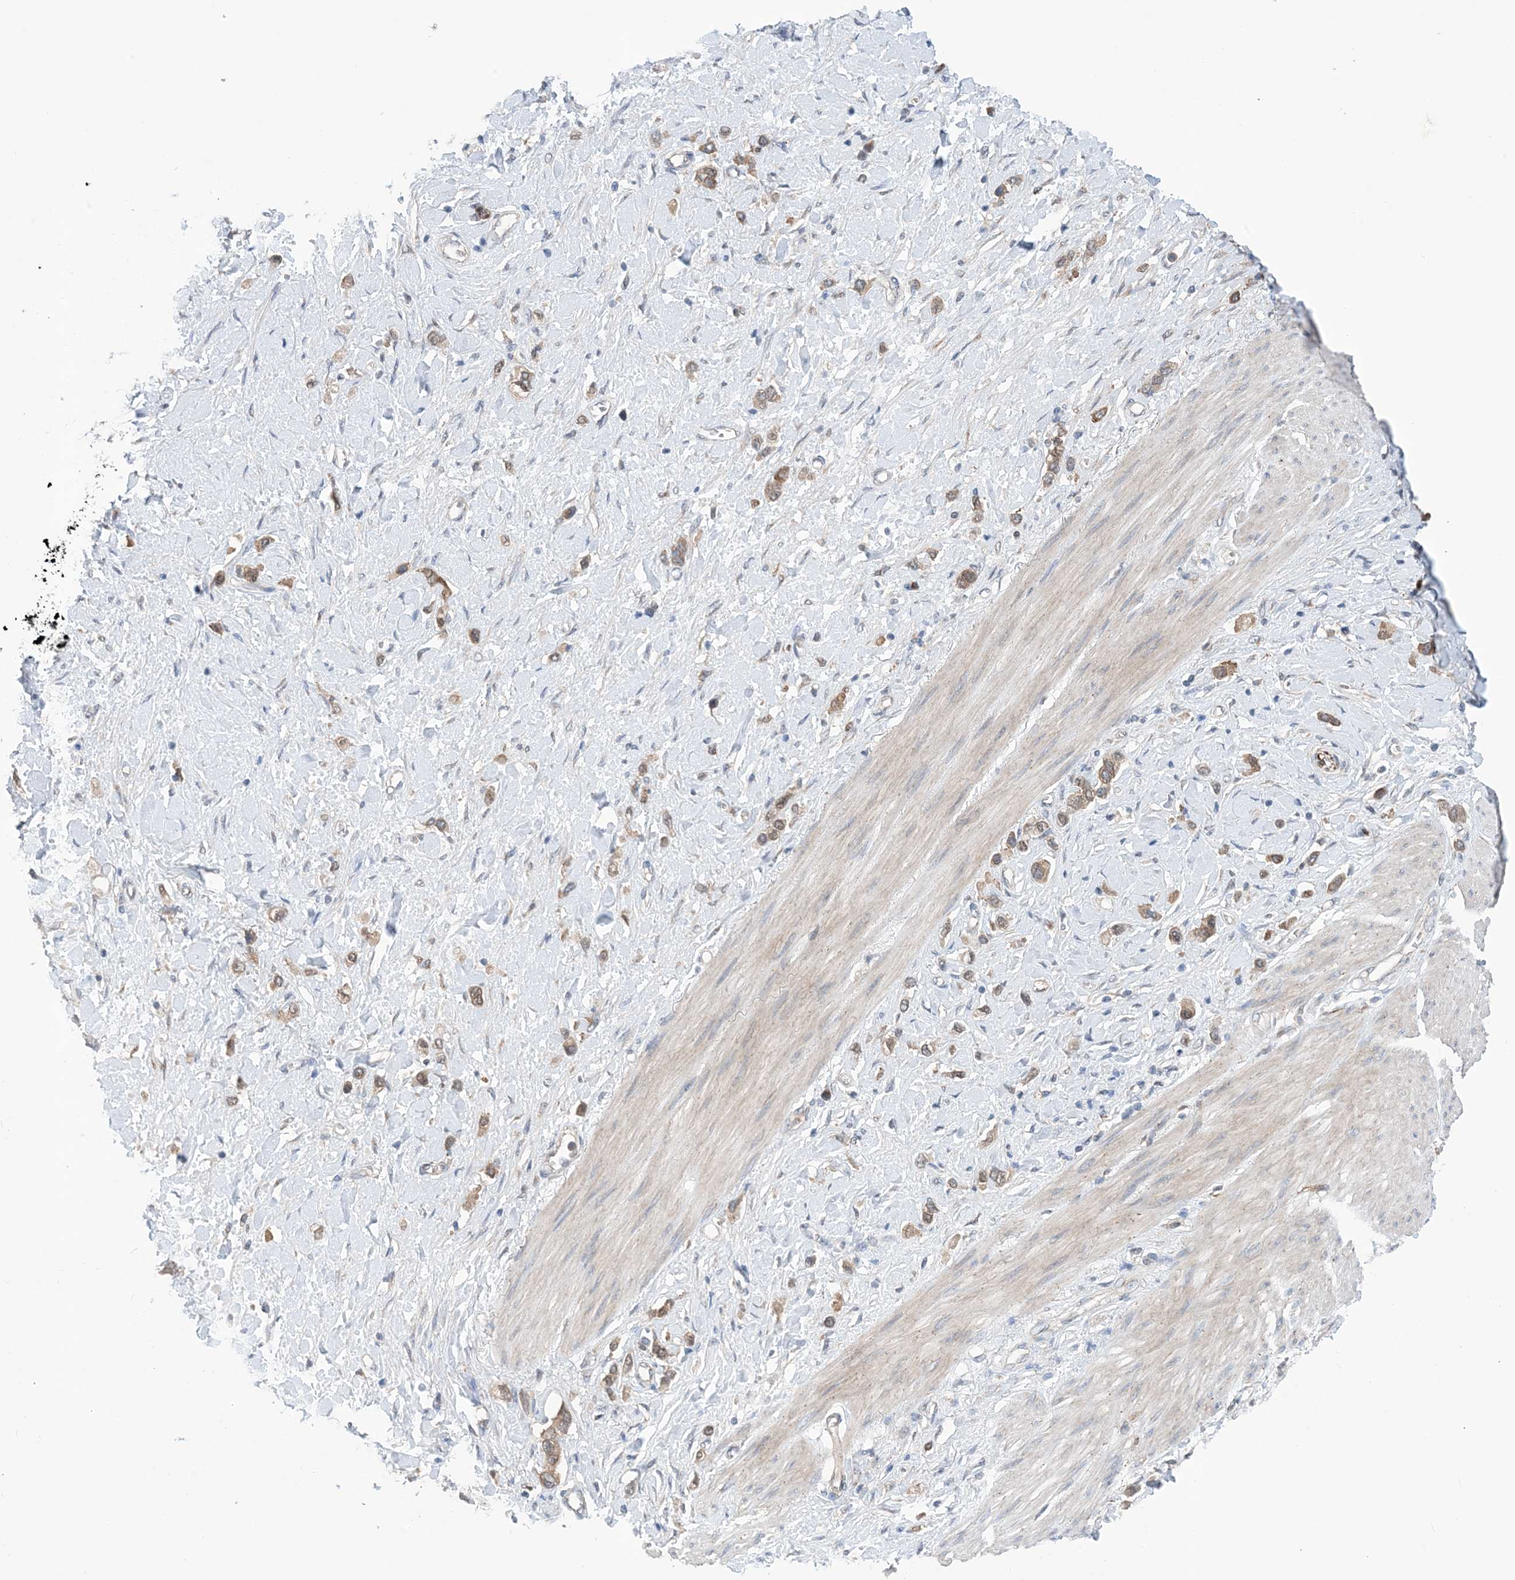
{"staining": {"intensity": "moderate", "quantity": ">75%", "location": "cytoplasmic/membranous"}, "tissue": "stomach cancer", "cell_type": "Tumor cells", "image_type": "cancer", "snomed": [{"axis": "morphology", "description": "Normal tissue, NOS"}, {"axis": "morphology", "description": "Adenocarcinoma, NOS"}, {"axis": "topography", "description": "Stomach, upper"}, {"axis": "topography", "description": "Stomach"}], "caption": "A medium amount of moderate cytoplasmic/membranous expression is appreciated in about >75% of tumor cells in stomach cancer tissue.", "gene": "EHBP1", "patient": {"sex": "female", "age": 65}}